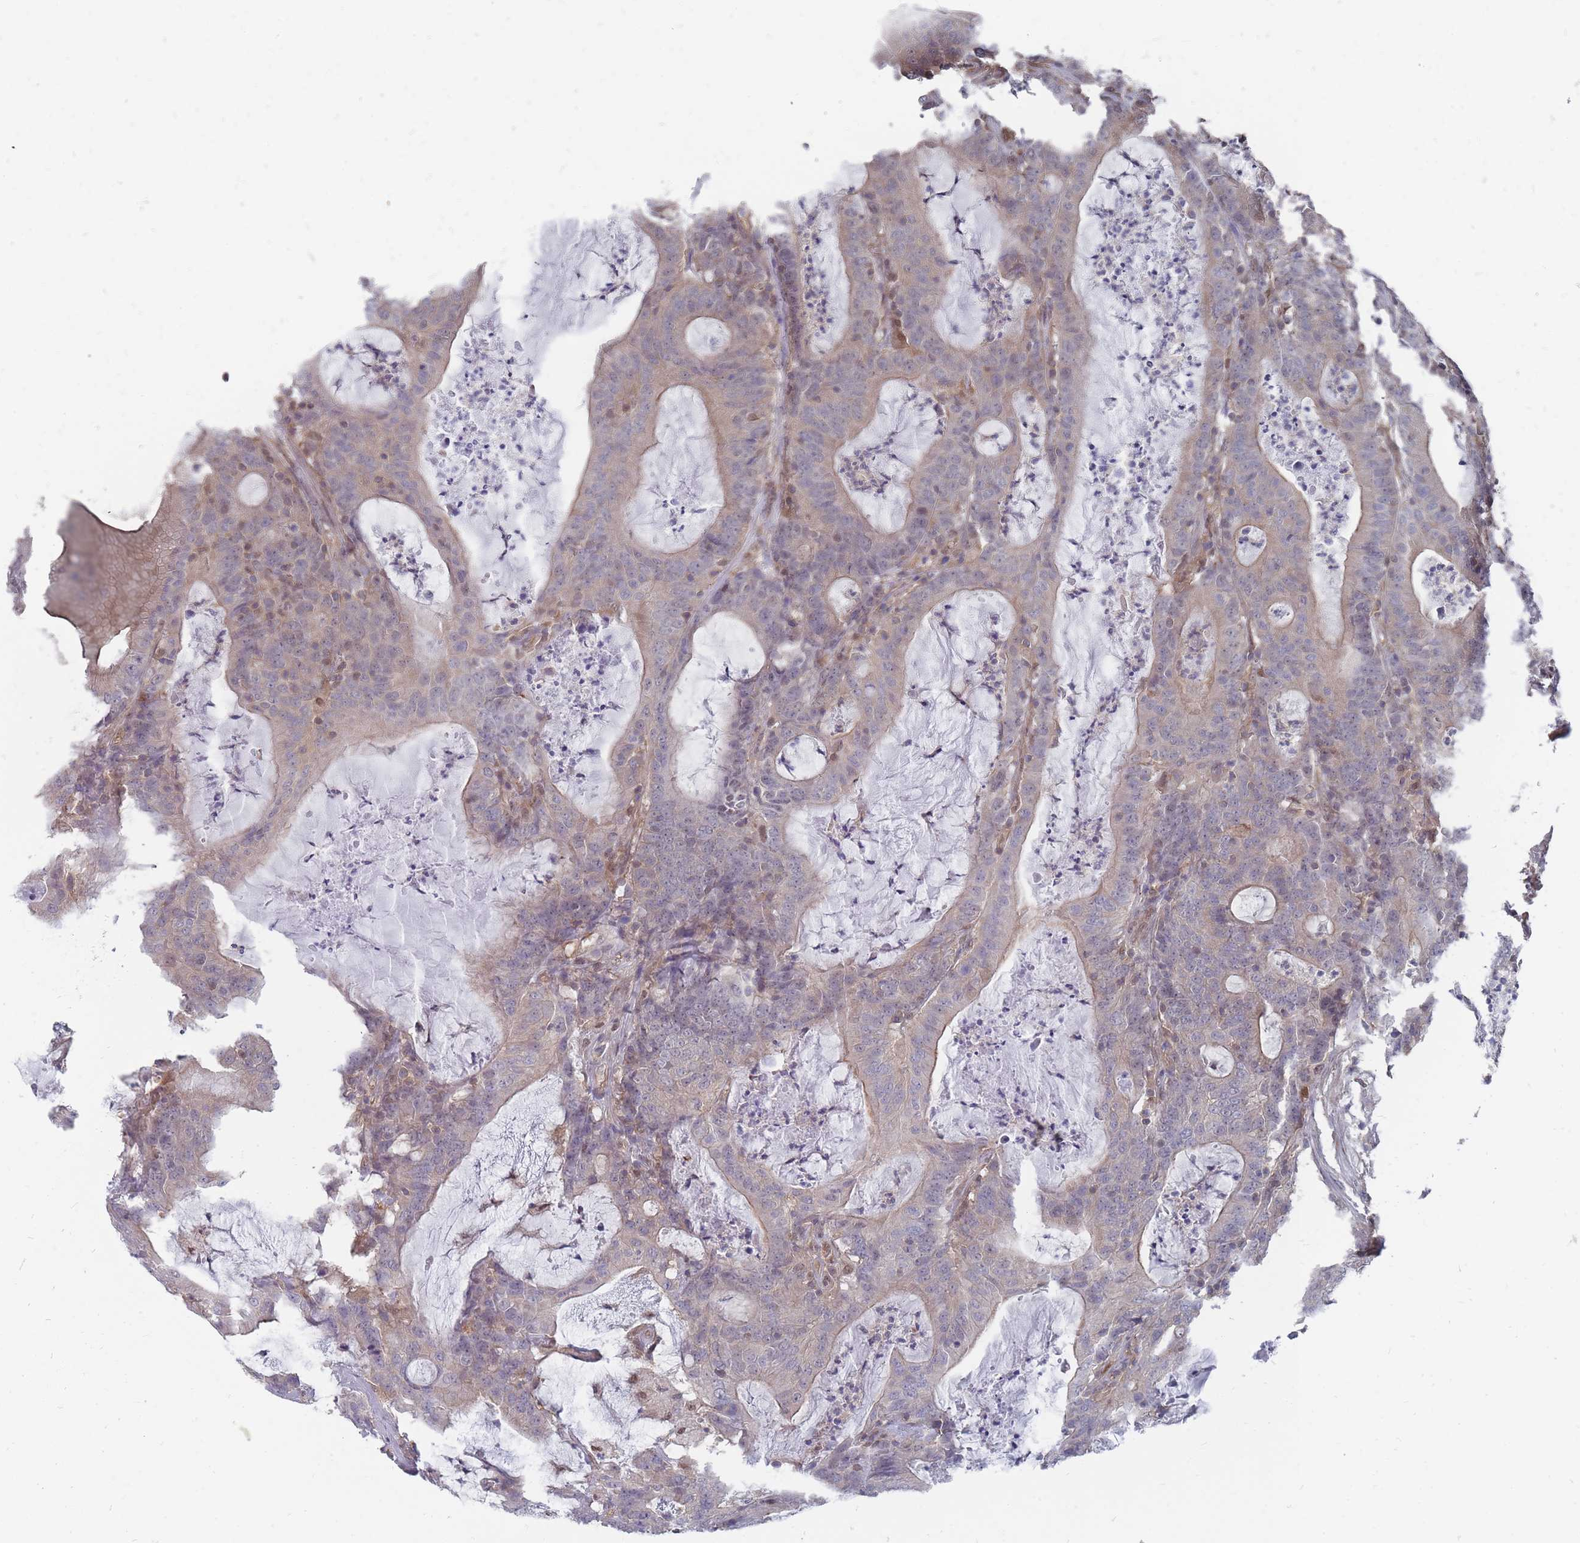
{"staining": {"intensity": "weak", "quantity": "25%-75%", "location": "cytoplasmic/membranous"}, "tissue": "colorectal cancer", "cell_type": "Tumor cells", "image_type": "cancer", "snomed": [{"axis": "morphology", "description": "Adenocarcinoma, NOS"}, {"axis": "topography", "description": "Colon"}], "caption": "The image exhibits immunohistochemical staining of adenocarcinoma (colorectal). There is weak cytoplasmic/membranous staining is appreciated in approximately 25%-75% of tumor cells.", "gene": "NKD1", "patient": {"sex": "male", "age": 83}}